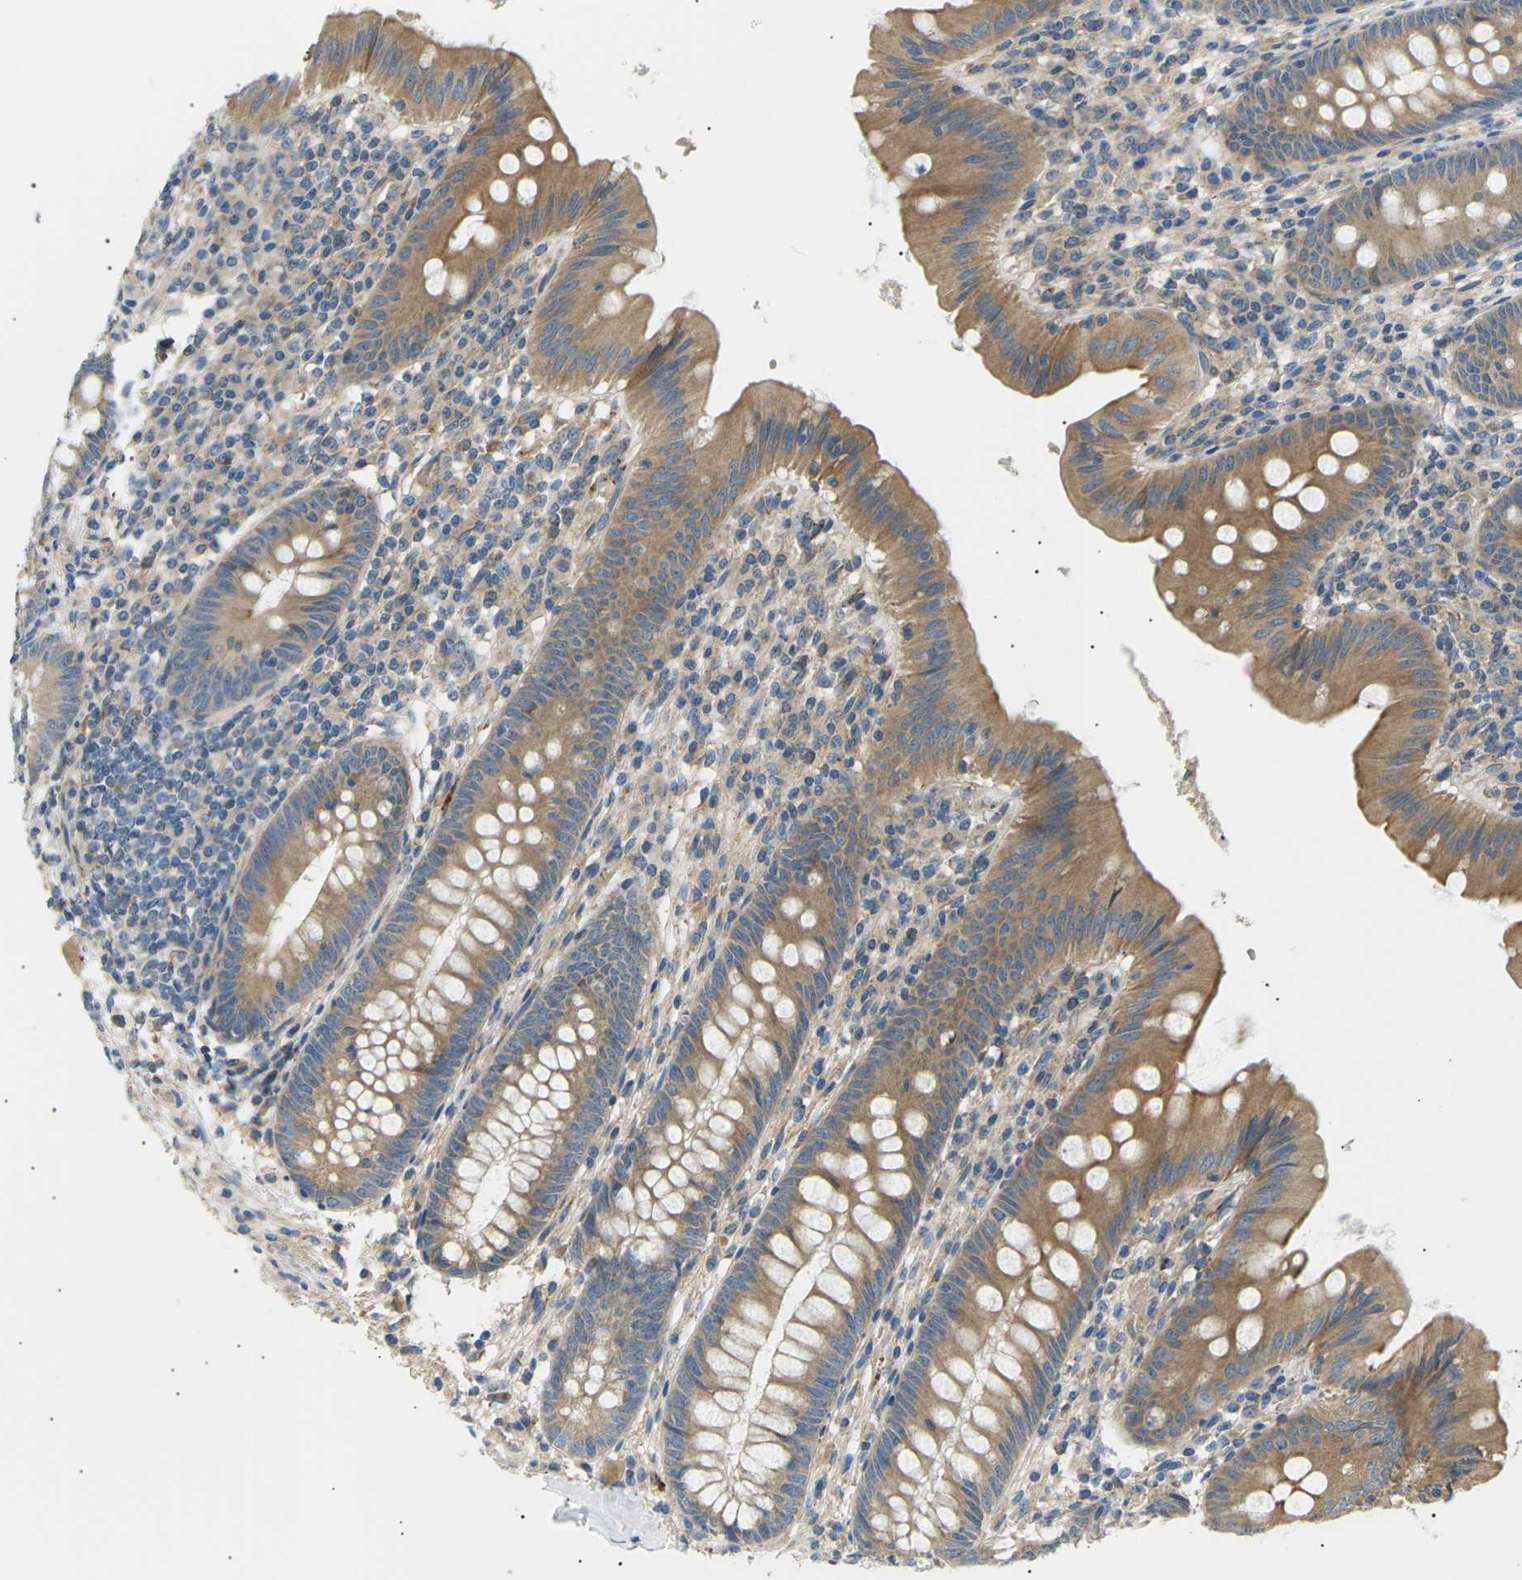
{"staining": {"intensity": "moderate", "quantity": ">75%", "location": "cytoplasmic/membranous"}, "tissue": "appendix", "cell_type": "Glandular cells", "image_type": "normal", "snomed": [{"axis": "morphology", "description": "Normal tissue, NOS"}, {"axis": "topography", "description": "Appendix"}], "caption": "High-power microscopy captured an immunohistochemistry micrograph of unremarkable appendix, revealing moderate cytoplasmic/membranous staining in about >75% of glandular cells. Using DAB (3,3'-diaminobenzidine) (brown) and hematoxylin (blue) stains, captured at high magnification using brightfield microscopy.", "gene": "TBC1D8", "patient": {"sex": "male", "age": 56}}